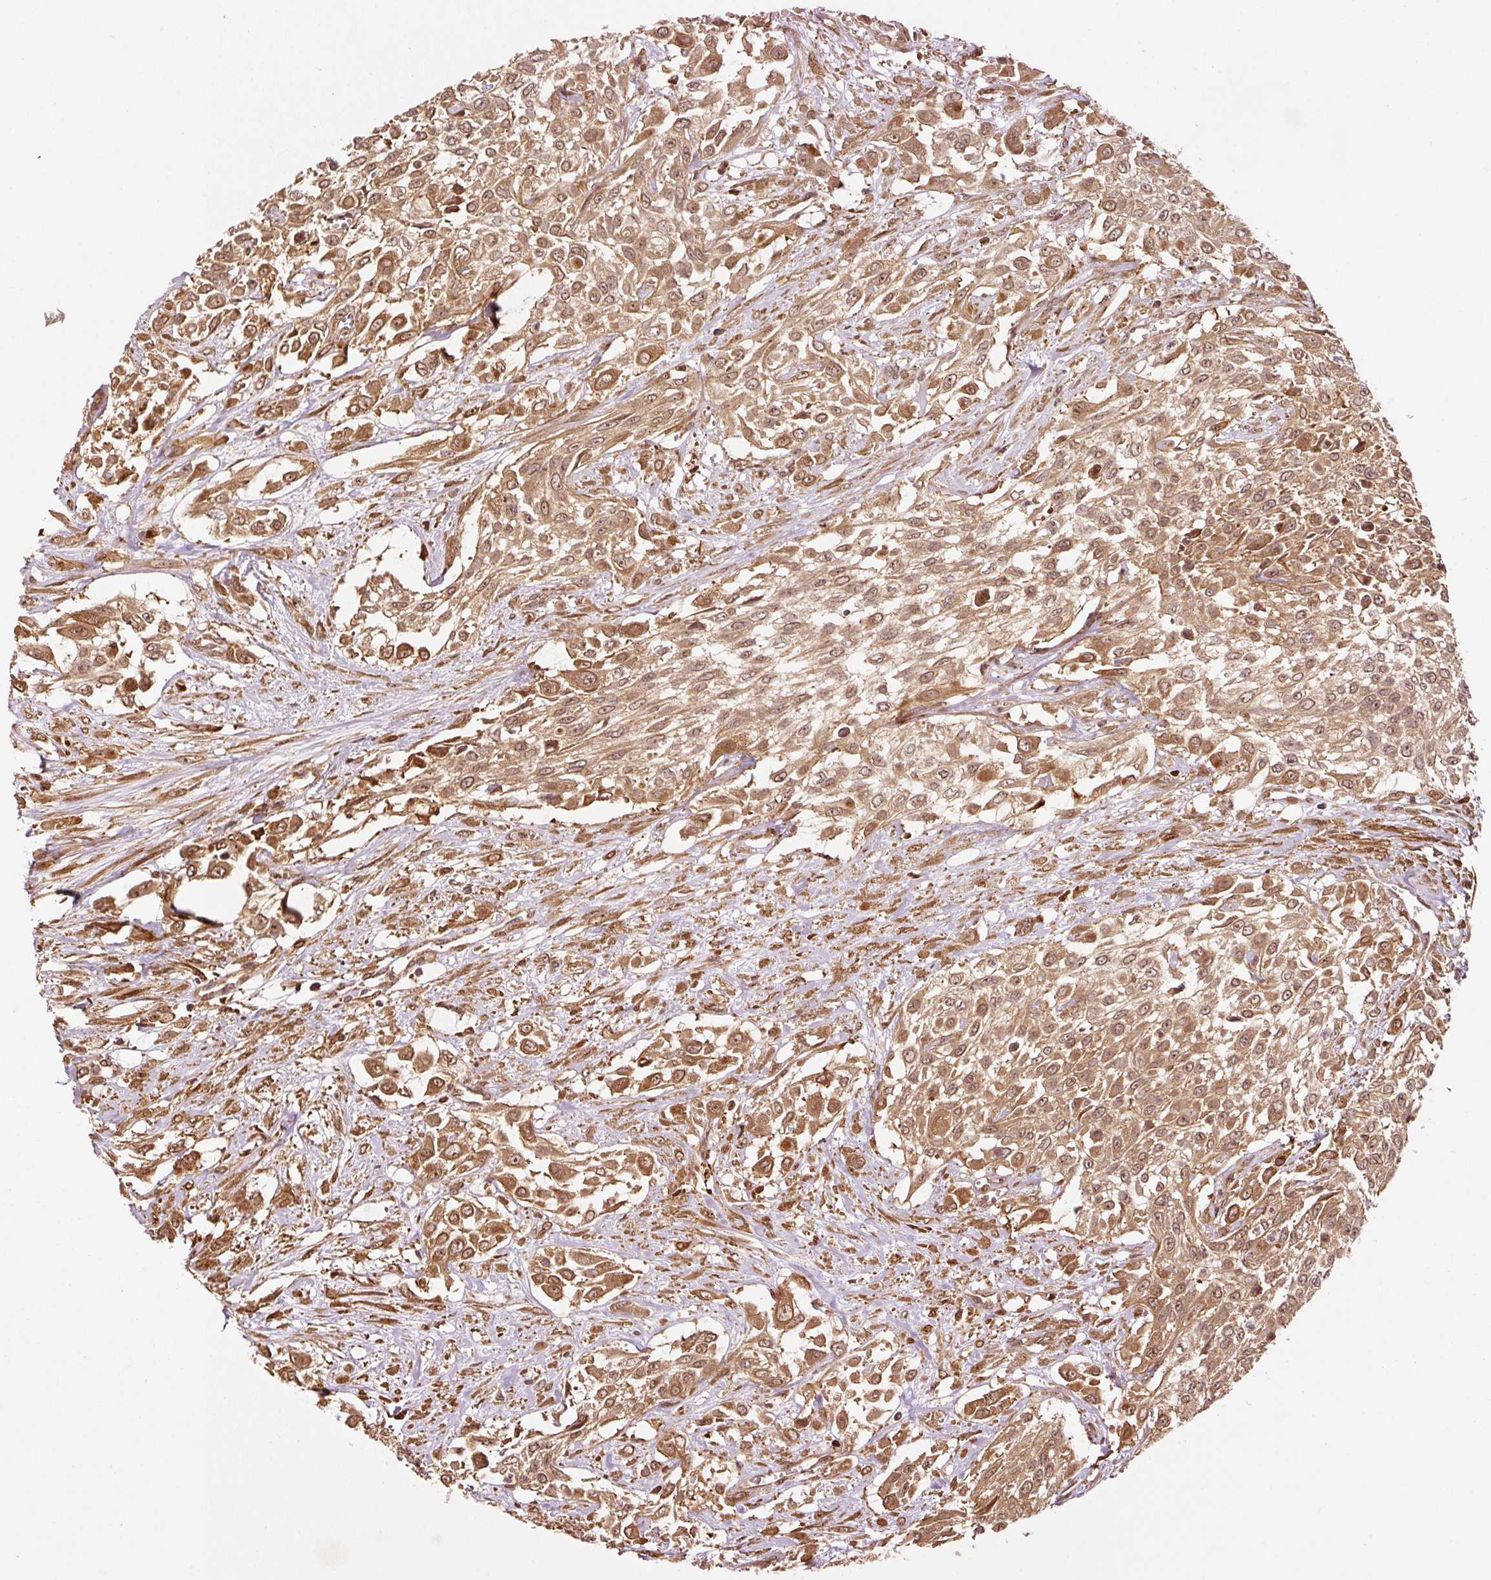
{"staining": {"intensity": "moderate", "quantity": ">75%", "location": "cytoplasmic/membranous,nuclear"}, "tissue": "urothelial cancer", "cell_type": "Tumor cells", "image_type": "cancer", "snomed": [{"axis": "morphology", "description": "Urothelial carcinoma, High grade"}, {"axis": "topography", "description": "Urinary bladder"}], "caption": "A brown stain labels moderate cytoplasmic/membranous and nuclear expression of a protein in urothelial cancer tumor cells.", "gene": "OXER1", "patient": {"sex": "male", "age": 57}}